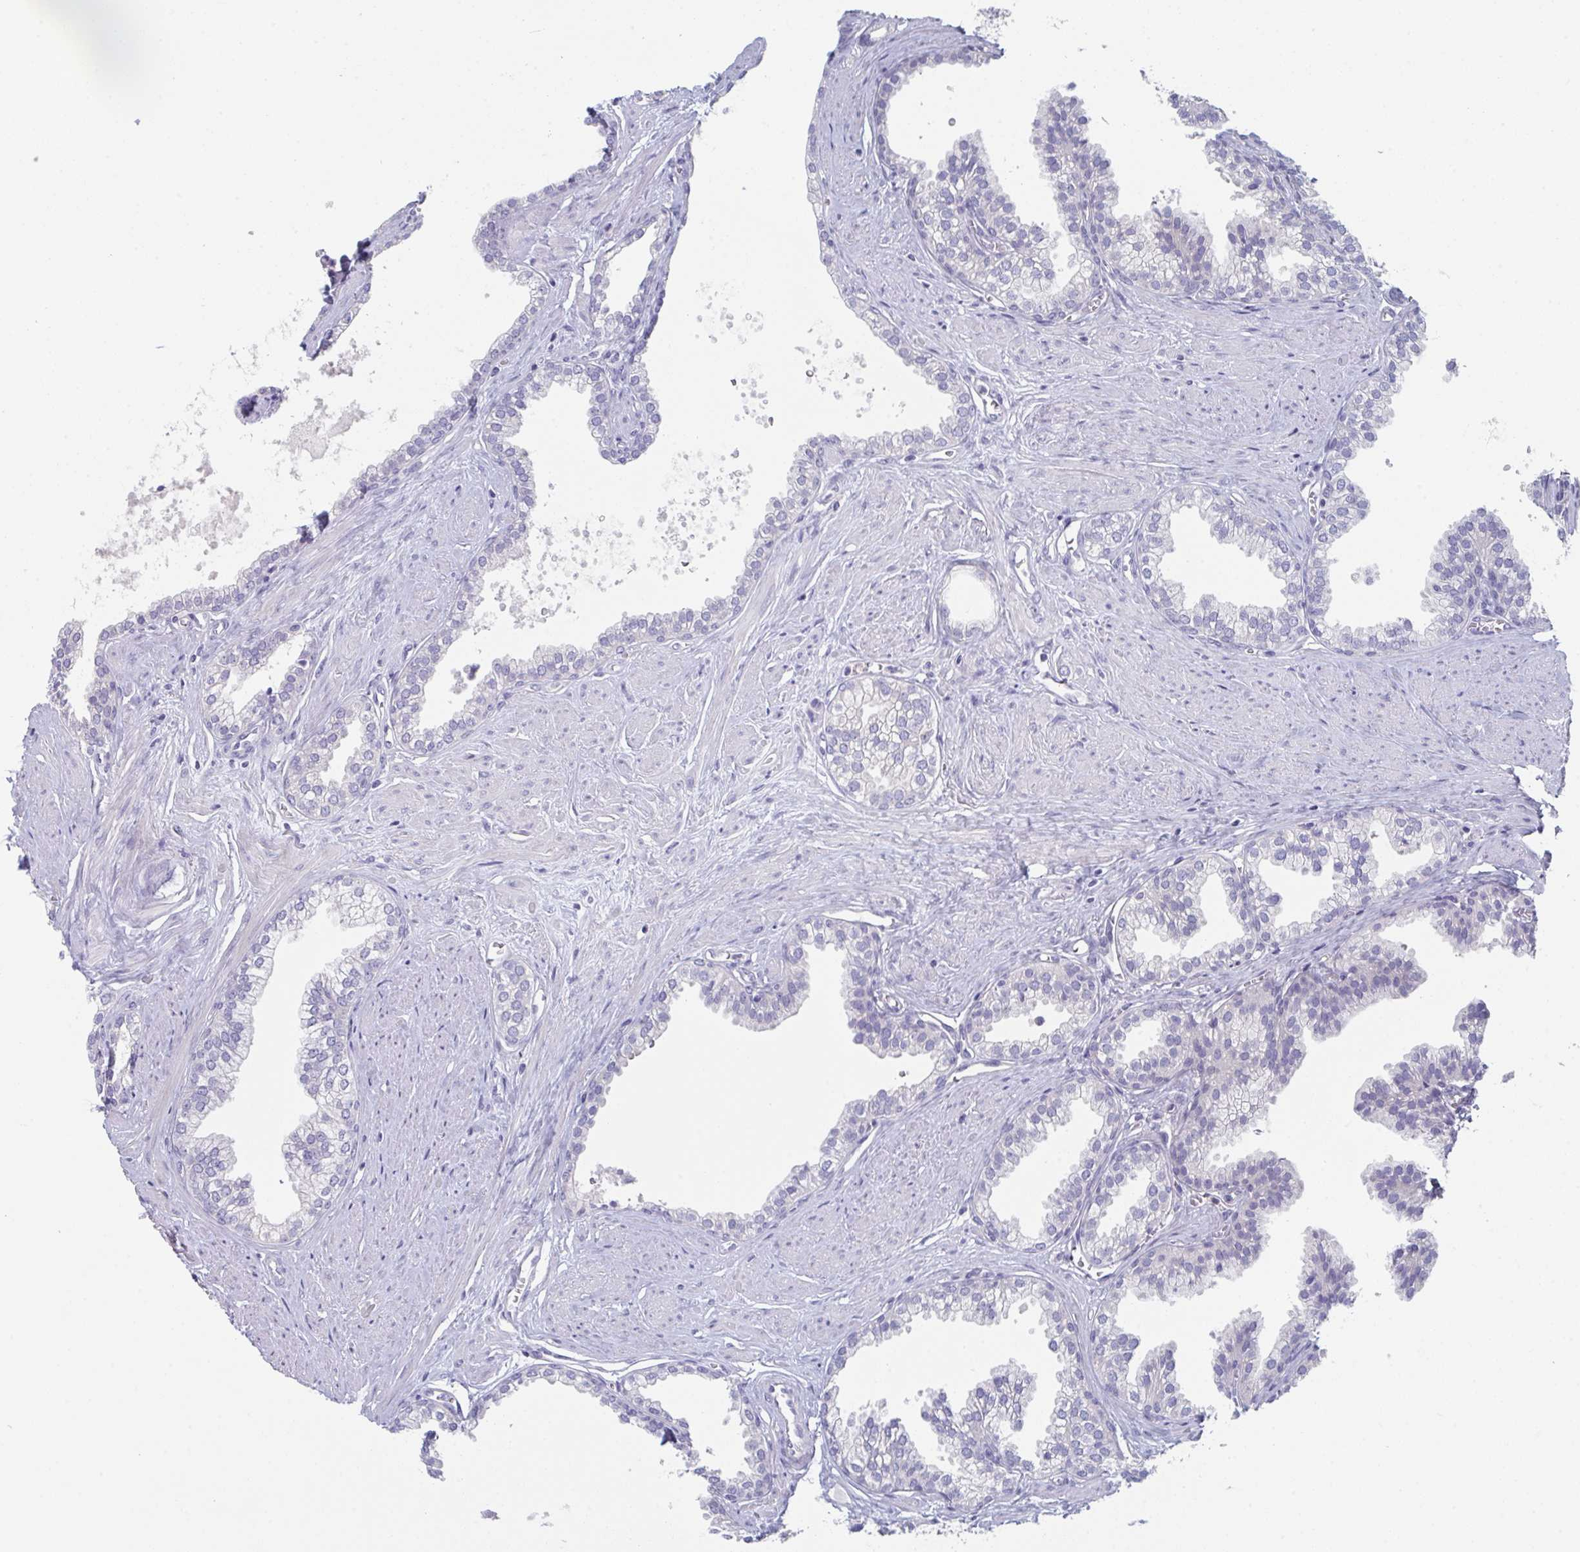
{"staining": {"intensity": "negative", "quantity": "none", "location": "none"}, "tissue": "prostate", "cell_type": "Glandular cells", "image_type": "normal", "snomed": [{"axis": "morphology", "description": "Normal tissue, NOS"}, {"axis": "topography", "description": "Prostate"}, {"axis": "topography", "description": "Peripheral nerve tissue"}], "caption": "A micrograph of prostate stained for a protein shows no brown staining in glandular cells. The staining is performed using DAB (3,3'-diaminobenzidine) brown chromogen with nuclei counter-stained in using hematoxylin.", "gene": "PTPRD", "patient": {"sex": "male", "age": 55}}